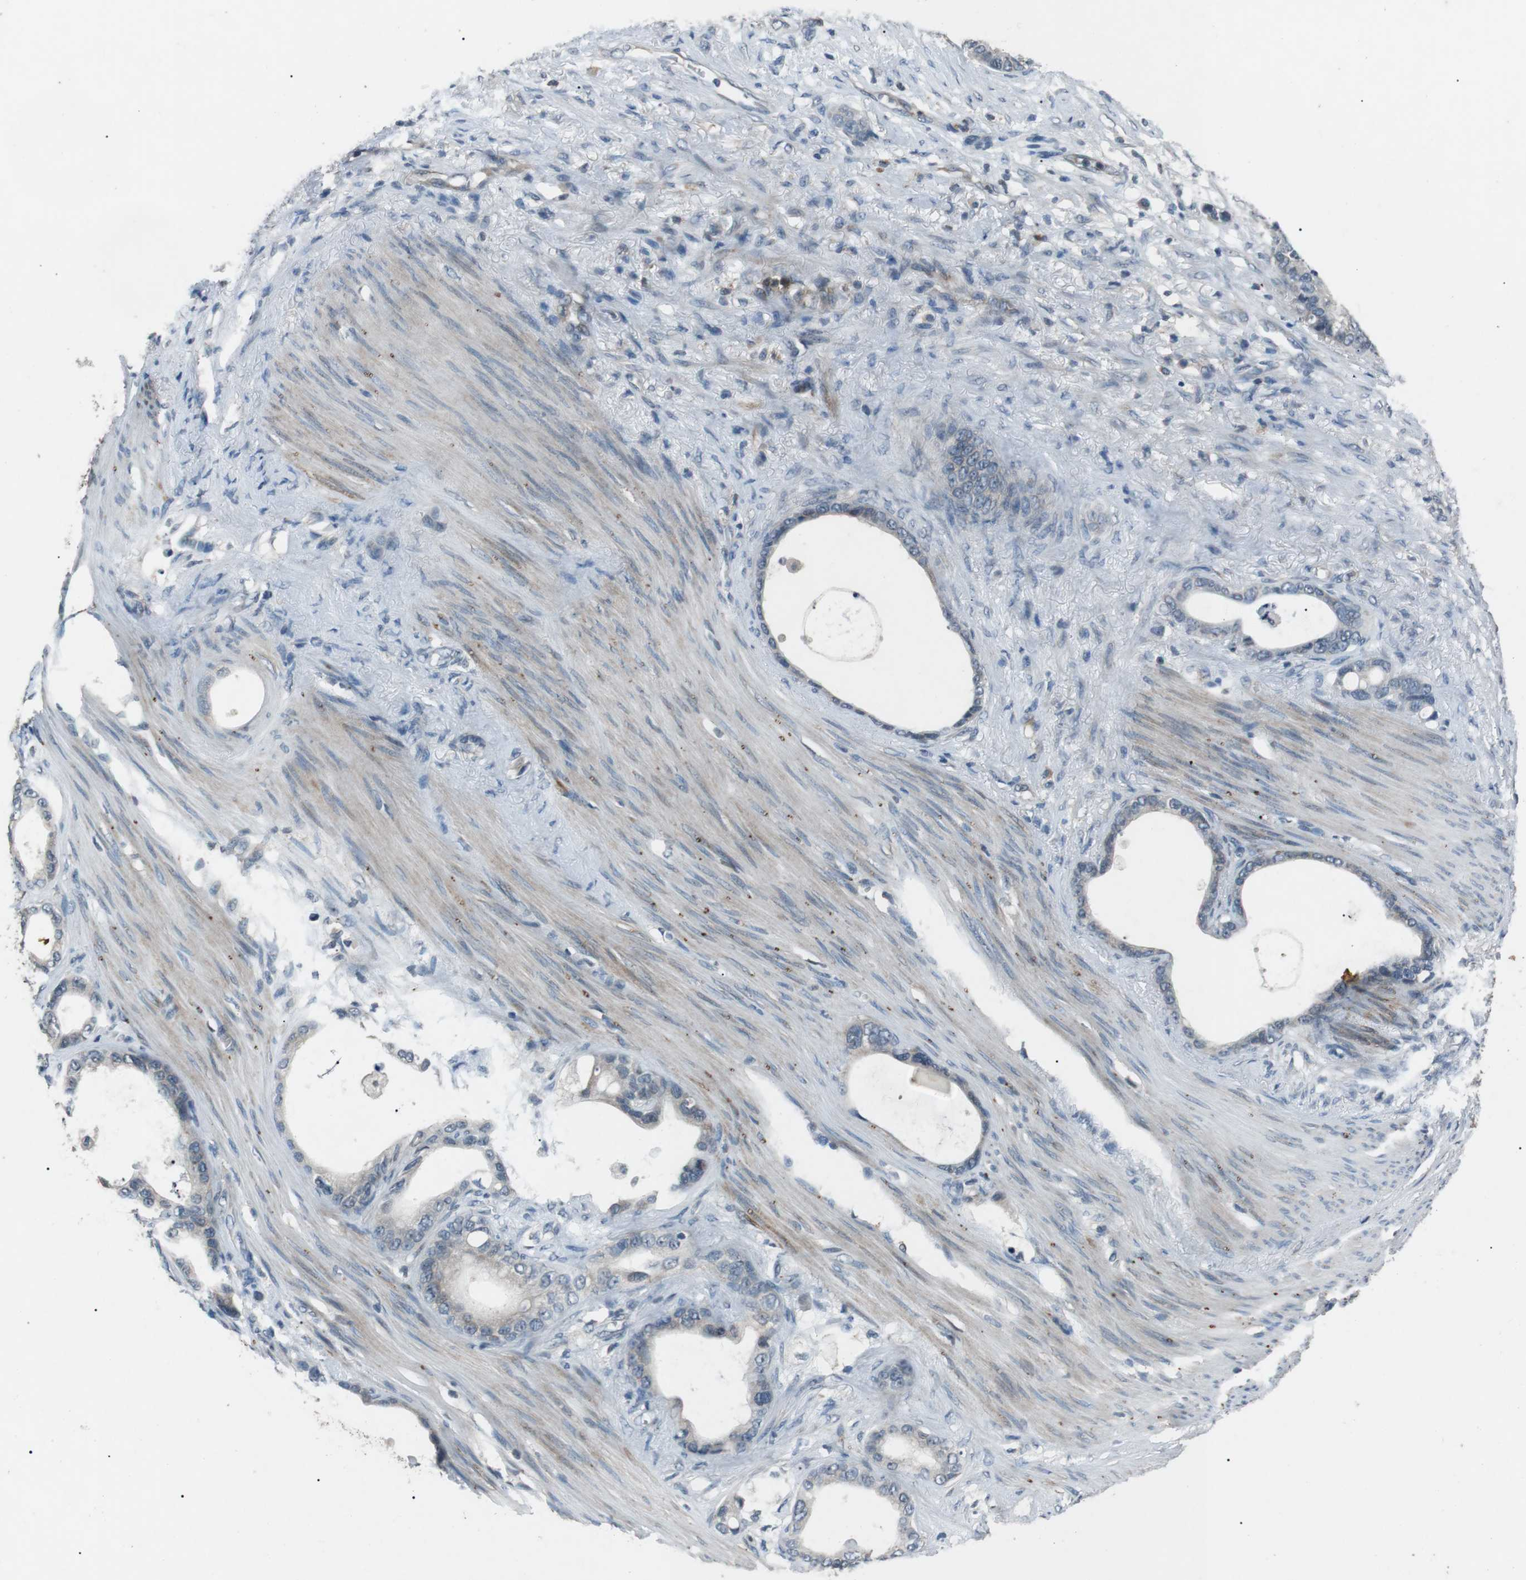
{"staining": {"intensity": "negative", "quantity": "none", "location": "none"}, "tissue": "stomach cancer", "cell_type": "Tumor cells", "image_type": "cancer", "snomed": [{"axis": "morphology", "description": "Adenocarcinoma, NOS"}, {"axis": "topography", "description": "Stomach"}], "caption": "This is an immunohistochemistry (IHC) photomicrograph of human stomach cancer (adenocarcinoma). There is no expression in tumor cells.", "gene": "NEK7", "patient": {"sex": "female", "age": 75}}